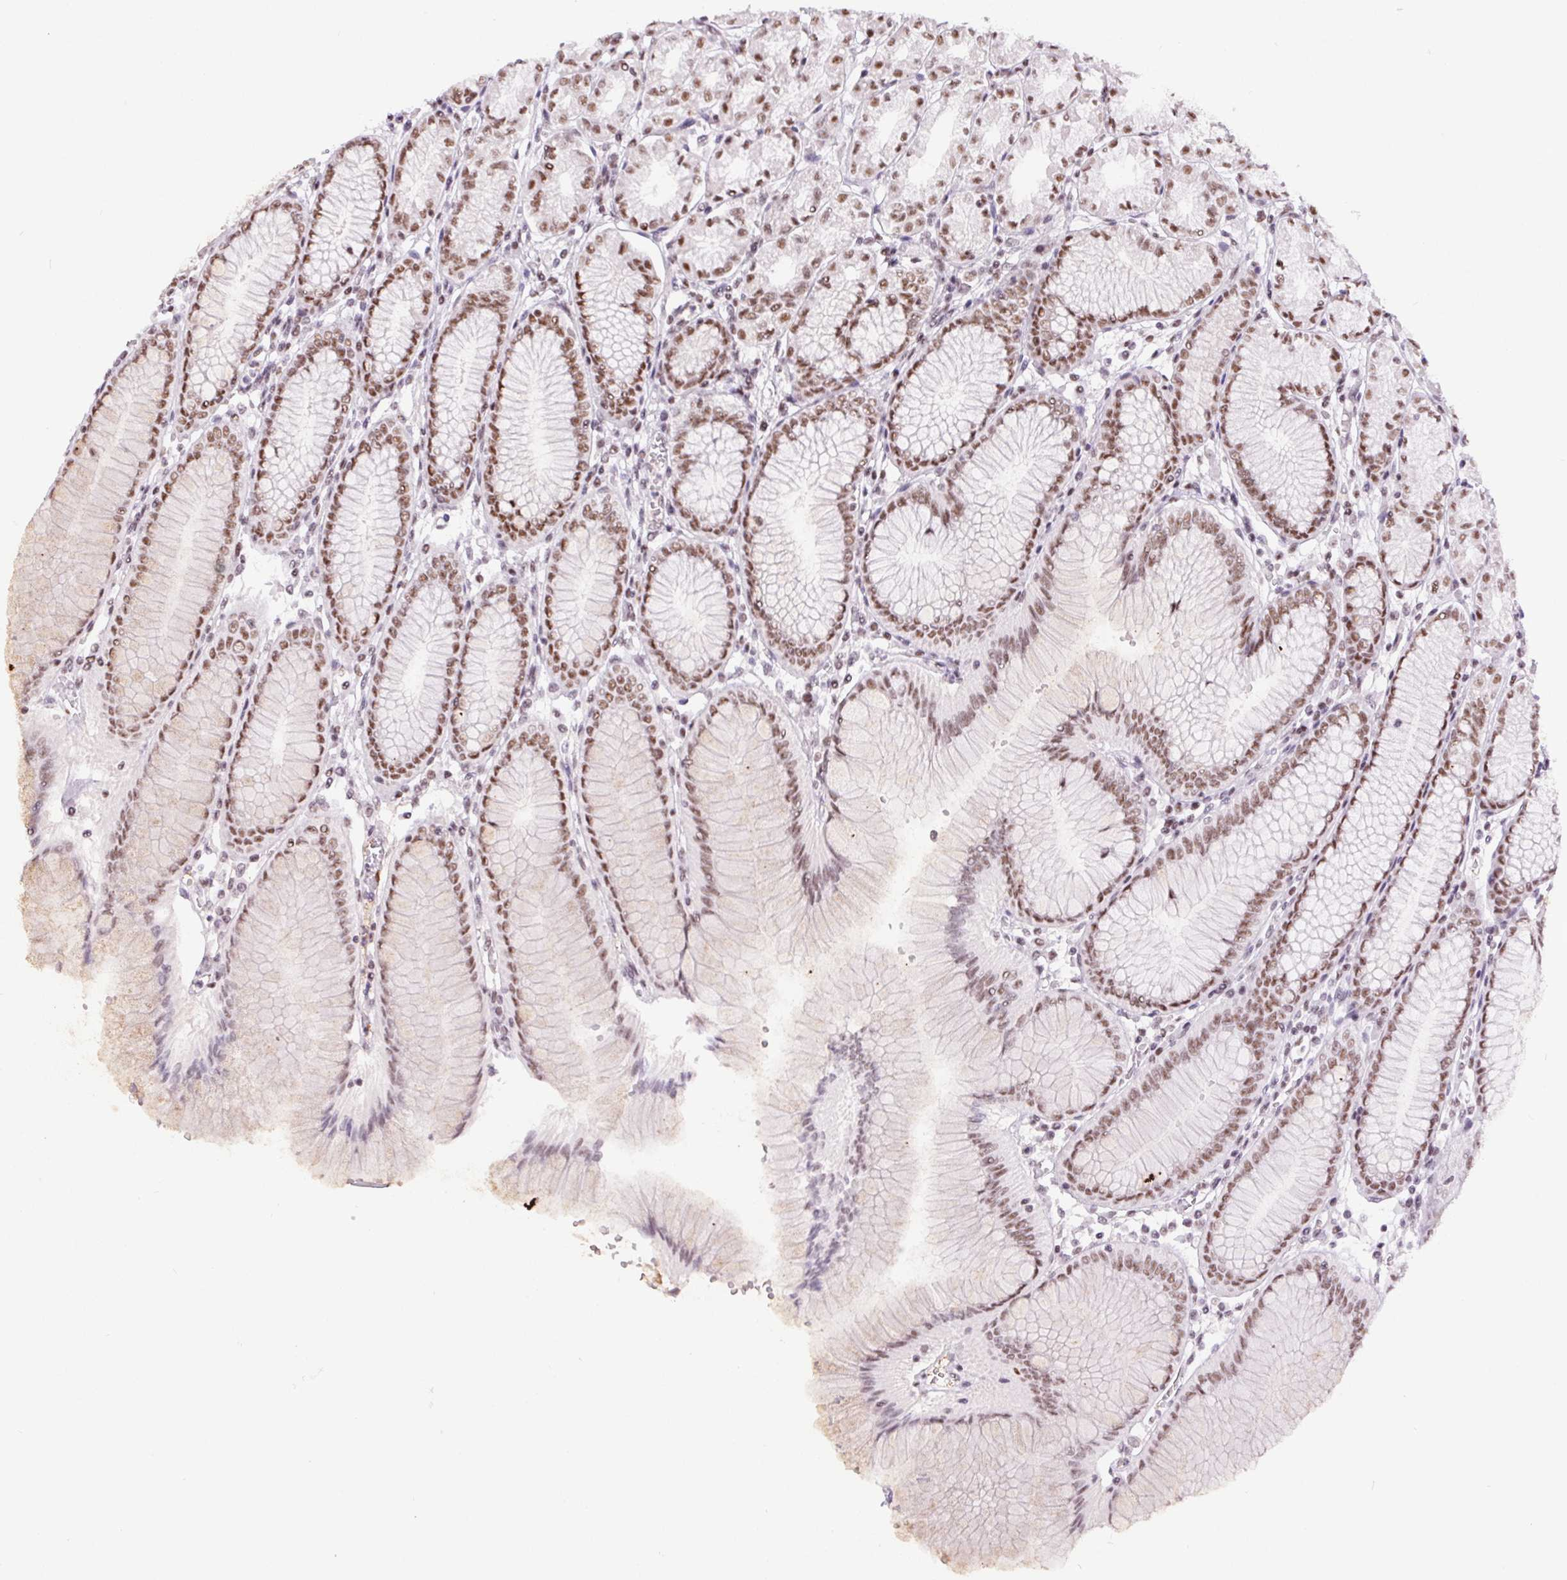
{"staining": {"intensity": "strong", "quantity": ">75%", "location": "nuclear"}, "tissue": "stomach", "cell_type": "Glandular cells", "image_type": "normal", "snomed": [{"axis": "morphology", "description": "Normal tissue, NOS"}, {"axis": "topography", "description": "Skeletal muscle"}, {"axis": "topography", "description": "Stomach"}], "caption": "A micrograph of stomach stained for a protein reveals strong nuclear brown staining in glandular cells.", "gene": "DDX17", "patient": {"sex": "female", "age": 57}}